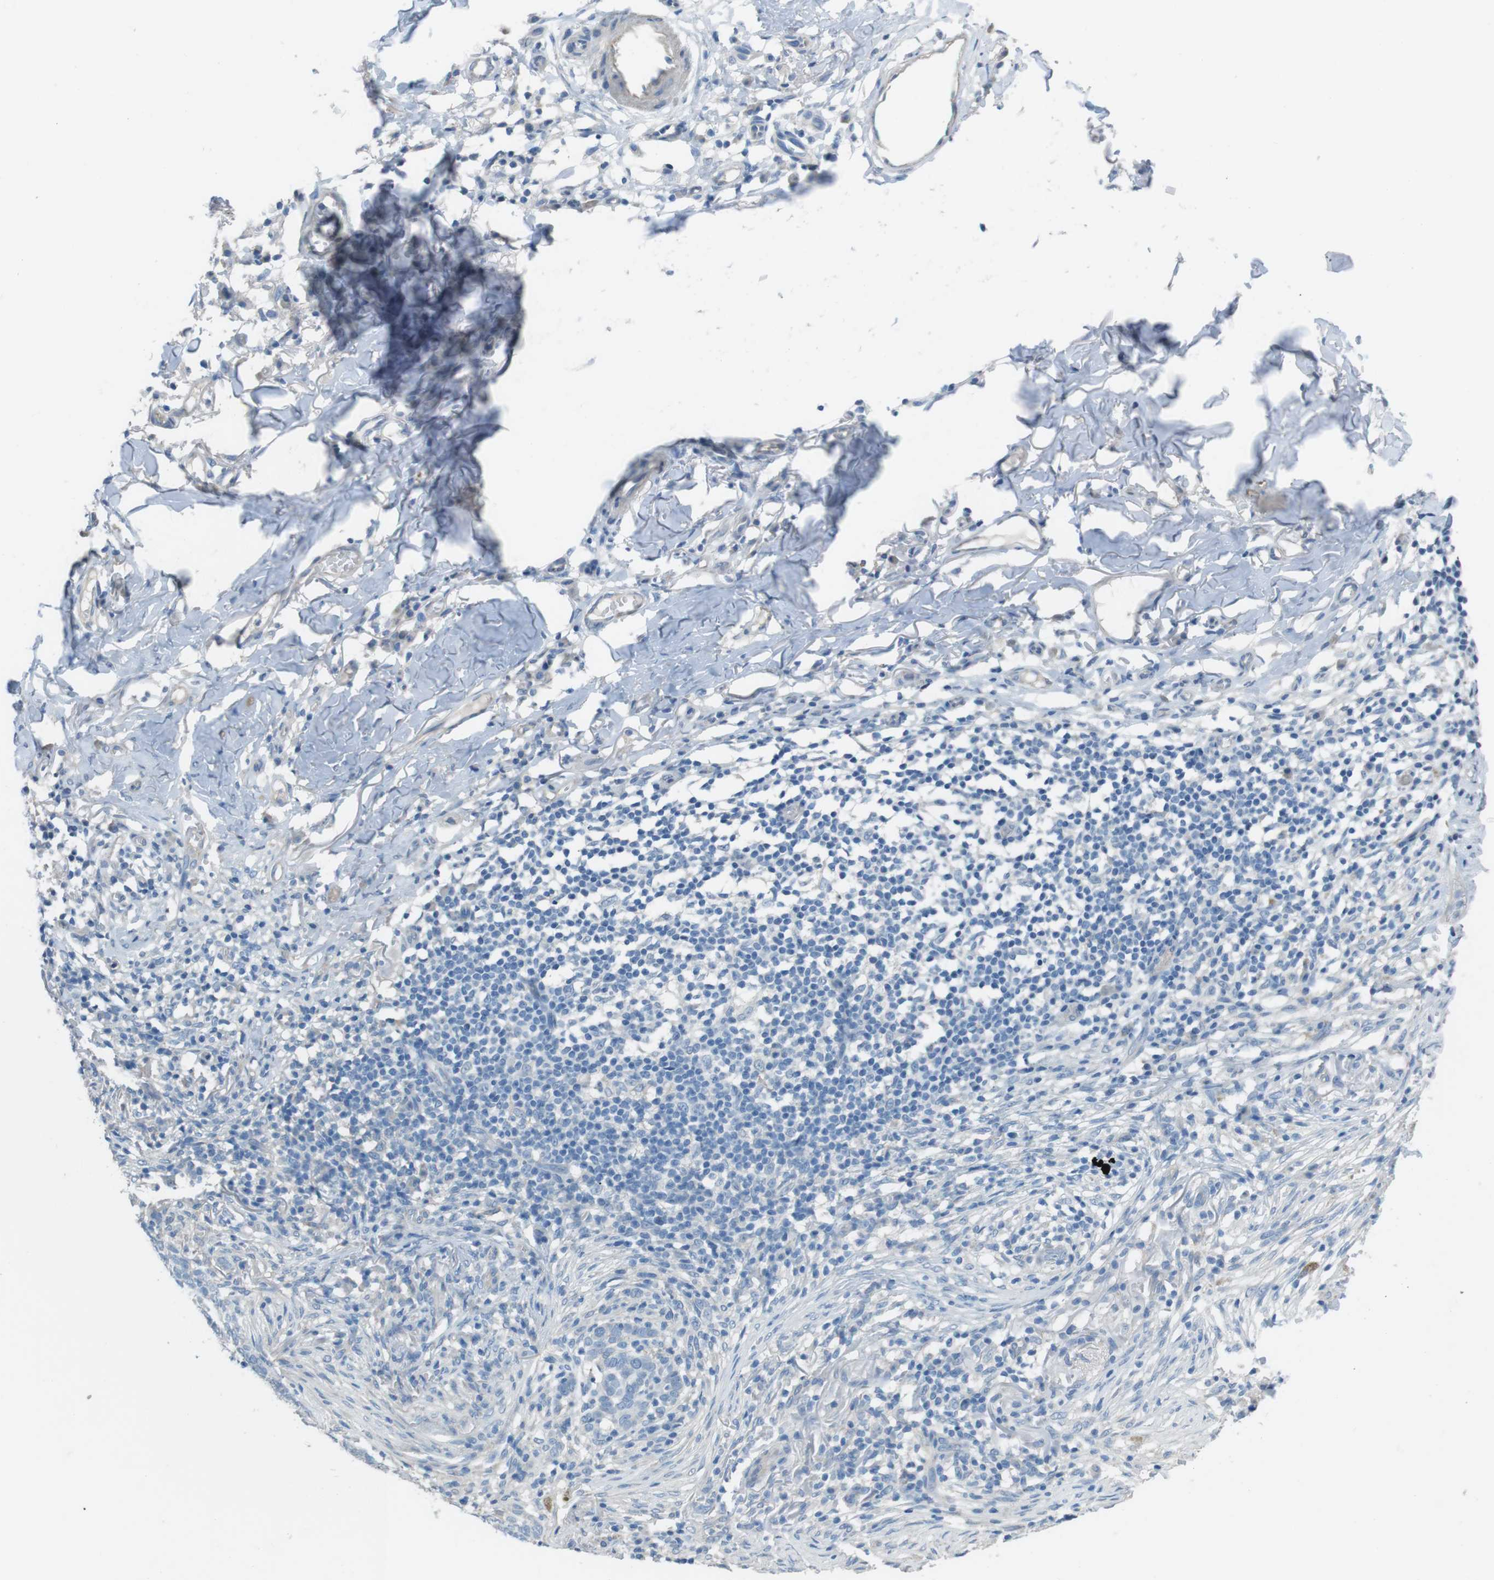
{"staining": {"intensity": "negative", "quantity": "none", "location": "none"}, "tissue": "skin cancer", "cell_type": "Tumor cells", "image_type": "cancer", "snomed": [{"axis": "morphology", "description": "Basal cell carcinoma"}, {"axis": "topography", "description": "Skin"}], "caption": "This is an IHC micrograph of human skin cancer (basal cell carcinoma). There is no staining in tumor cells.", "gene": "CYP2C8", "patient": {"sex": "male", "age": 85}}